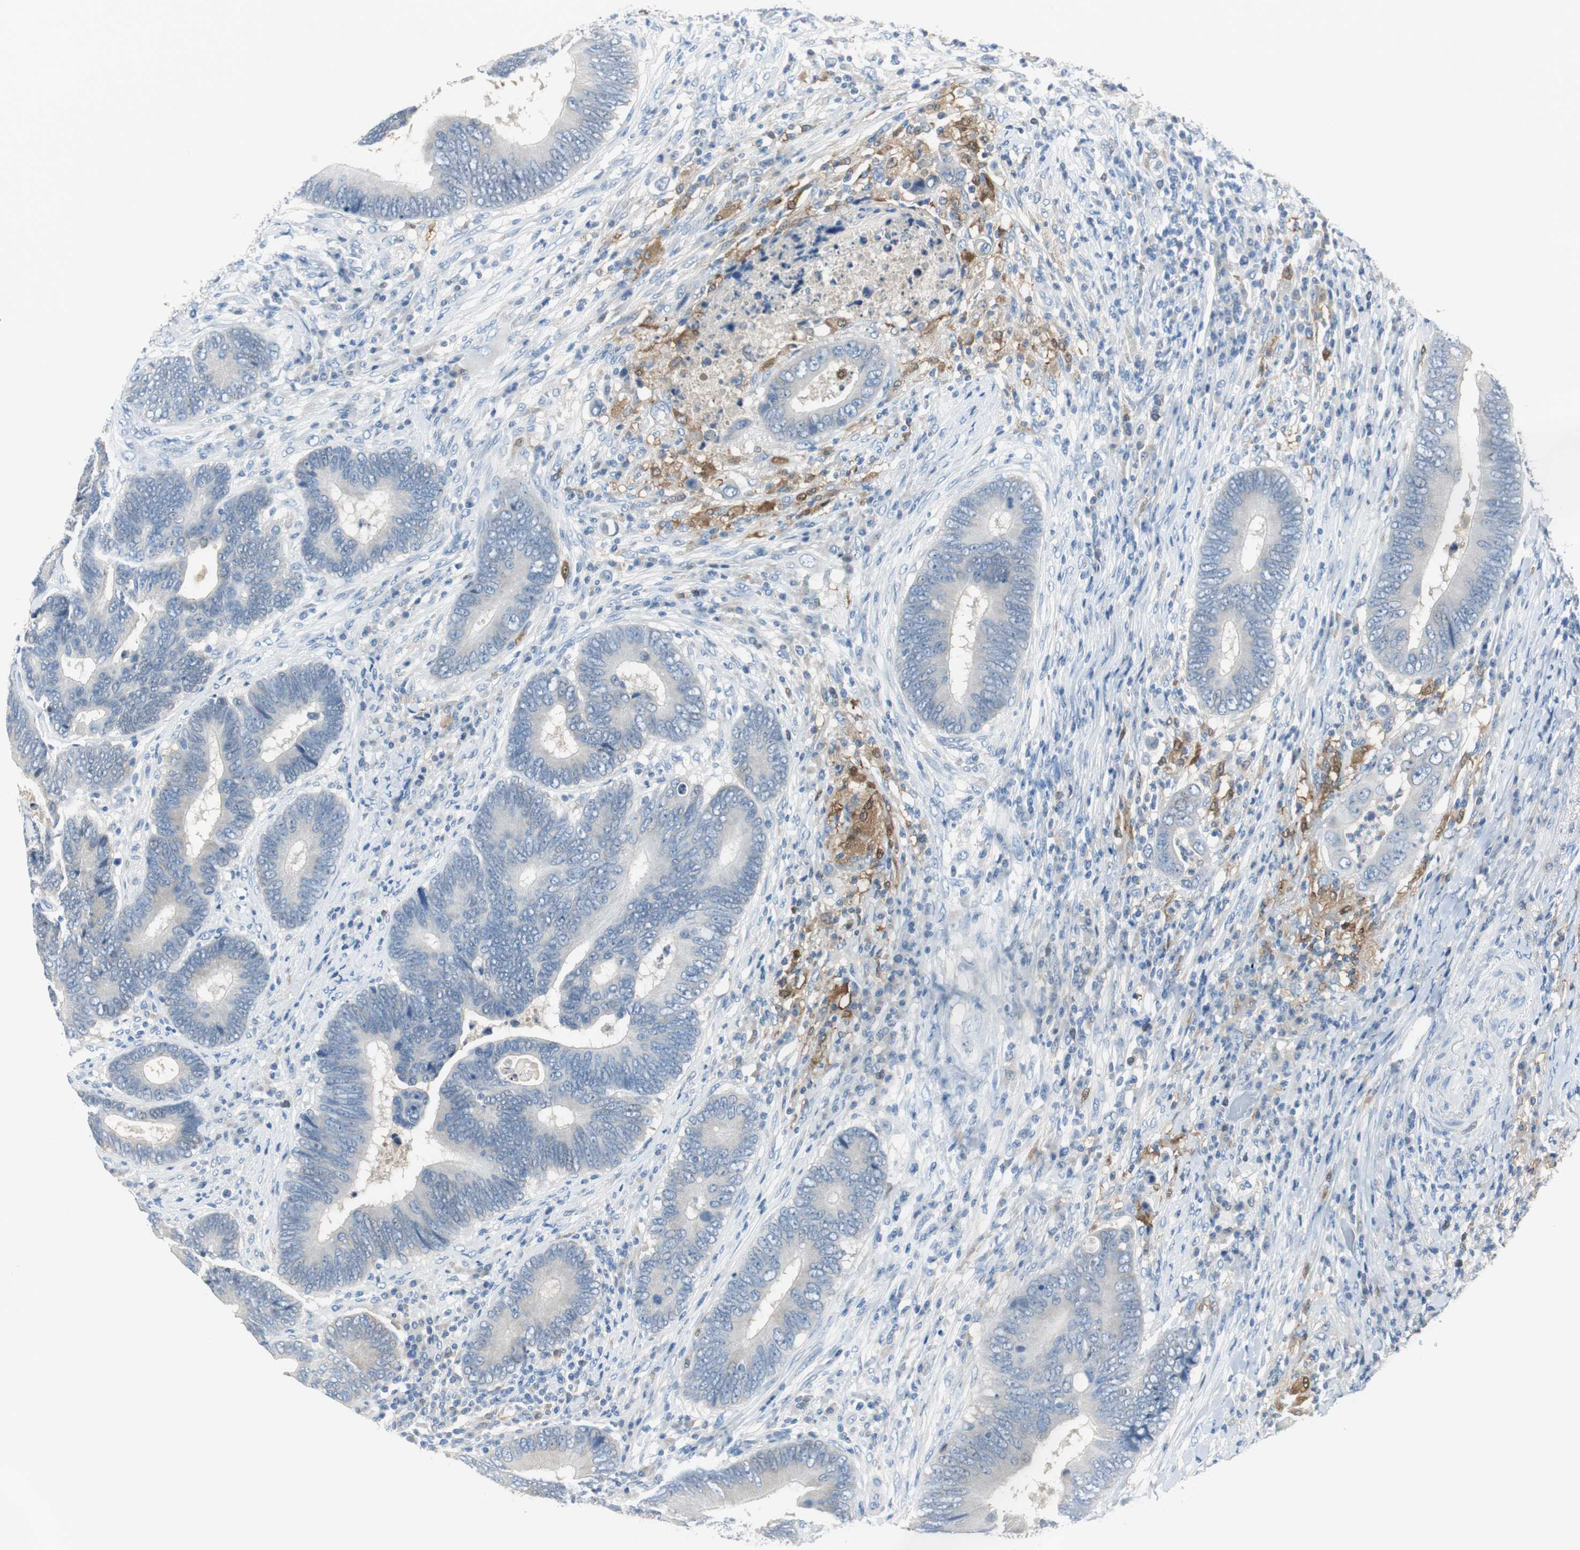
{"staining": {"intensity": "negative", "quantity": "none", "location": "none"}, "tissue": "colorectal cancer", "cell_type": "Tumor cells", "image_type": "cancer", "snomed": [{"axis": "morphology", "description": "Adenocarcinoma, NOS"}, {"axis": "topography", "description": "Colon"}], "caption": "Immunohistochemistry (IHC) photomicrograph of adenocarcinoma (colorectal) stained for a protein (brown), which reveals no positivity in tumor cells.", "gene": "FBP1", "patient": {"sex": "female", "age": 78}}